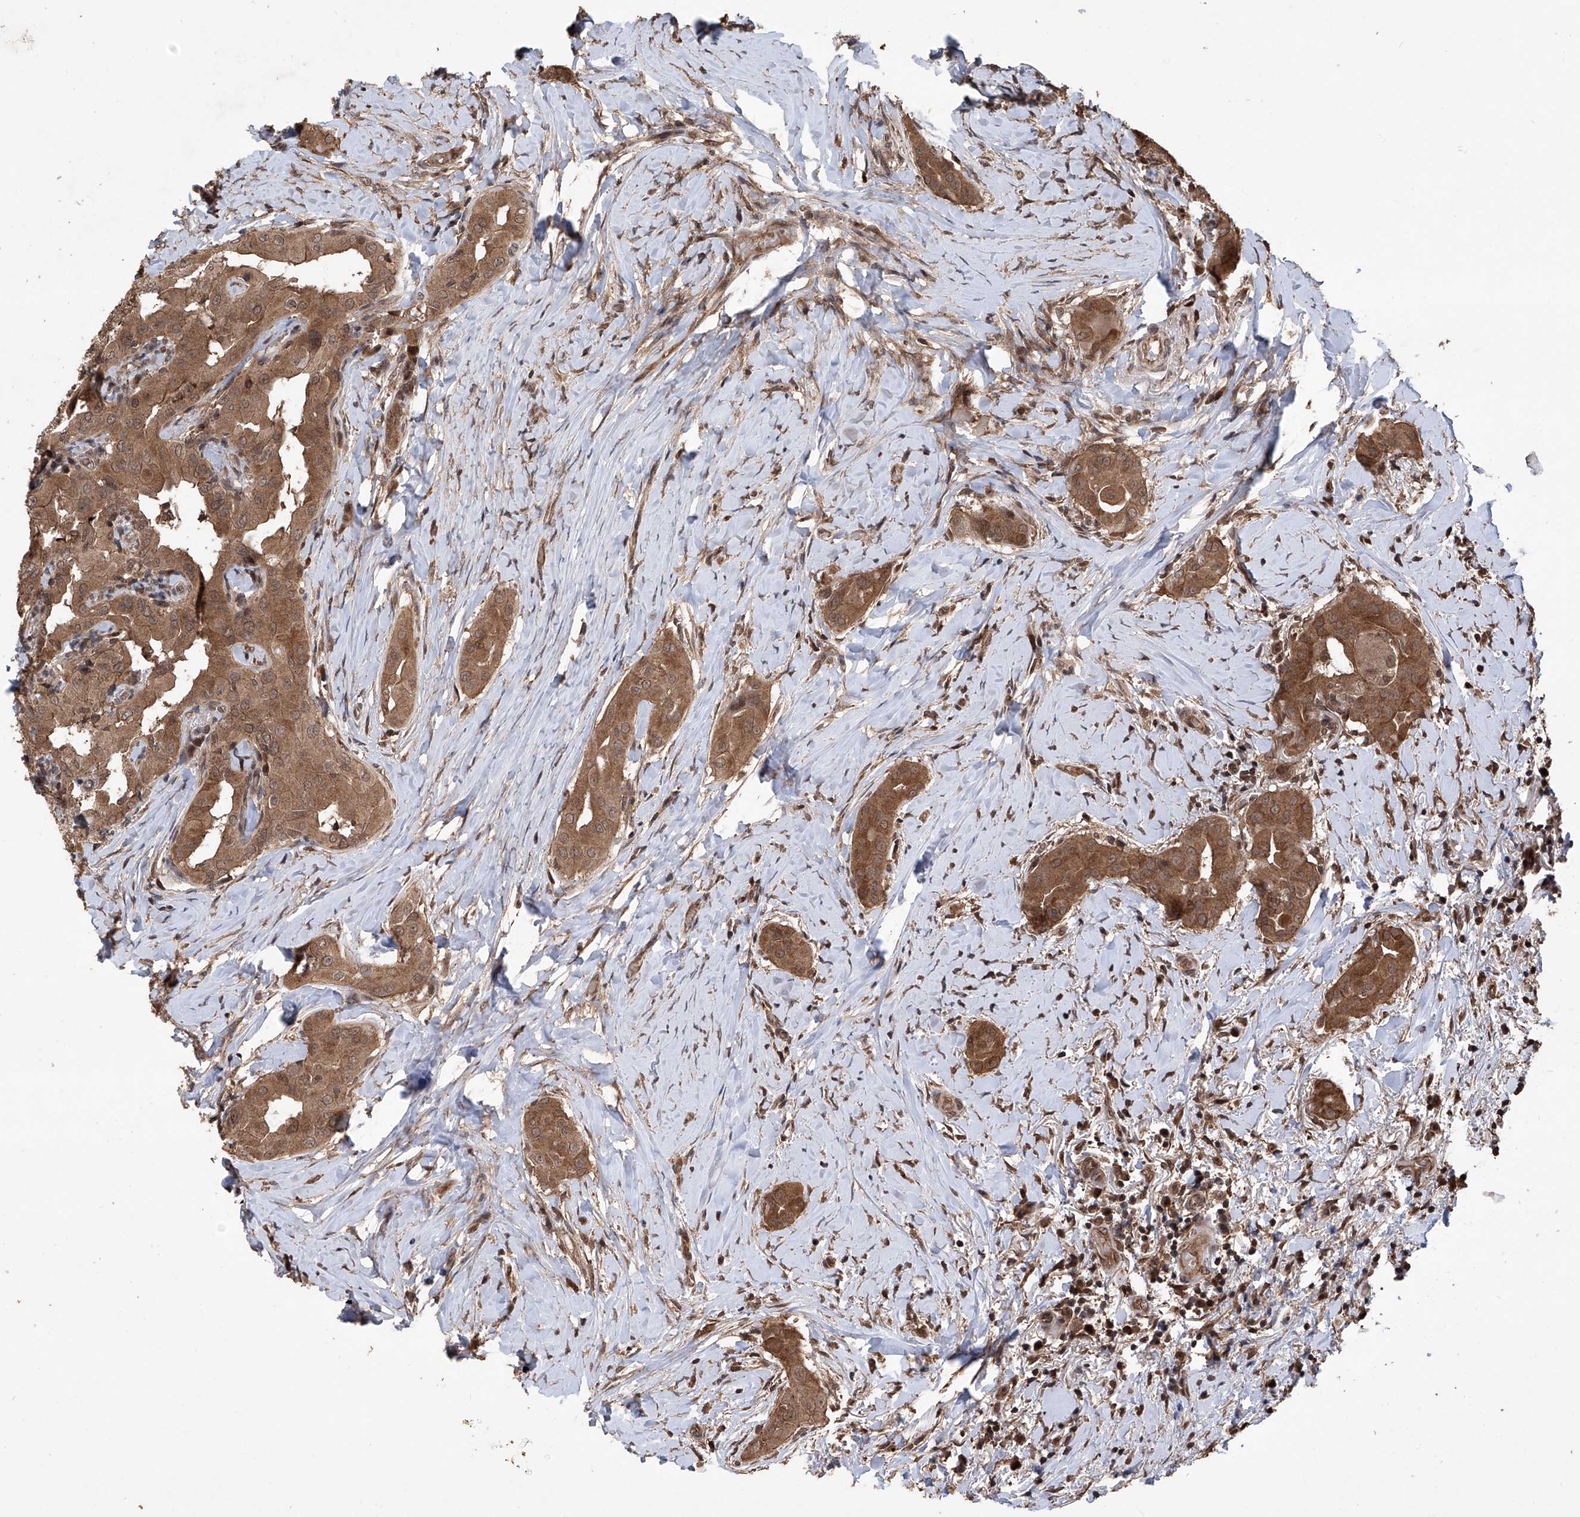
{"staining": {"intensity": "moderate", "quantity": ">75%", "location": "cytoplasmic/membranous"}, "tissue": "thyroid cancer", "cell_type": "Tumor cells", "image_type": "cancer", "snomed": [{"axis": "morphology", "description": "Papillary adenocarcinoma, NOS"}, {"axis": "topography", "description": "Thyroid gland"}], "caption": "Immunohistochemistry (IHC) micrograph of human thyroid cancer (papillary adenocarcinoma) stained for a protein (brown), which exhibits medium levels of moderate cytoplasmic/membranous positivity in approximately >75% of tumor cells.", "gene": "LYSMD4", "patient": {"sex": "male", "age": 33}}